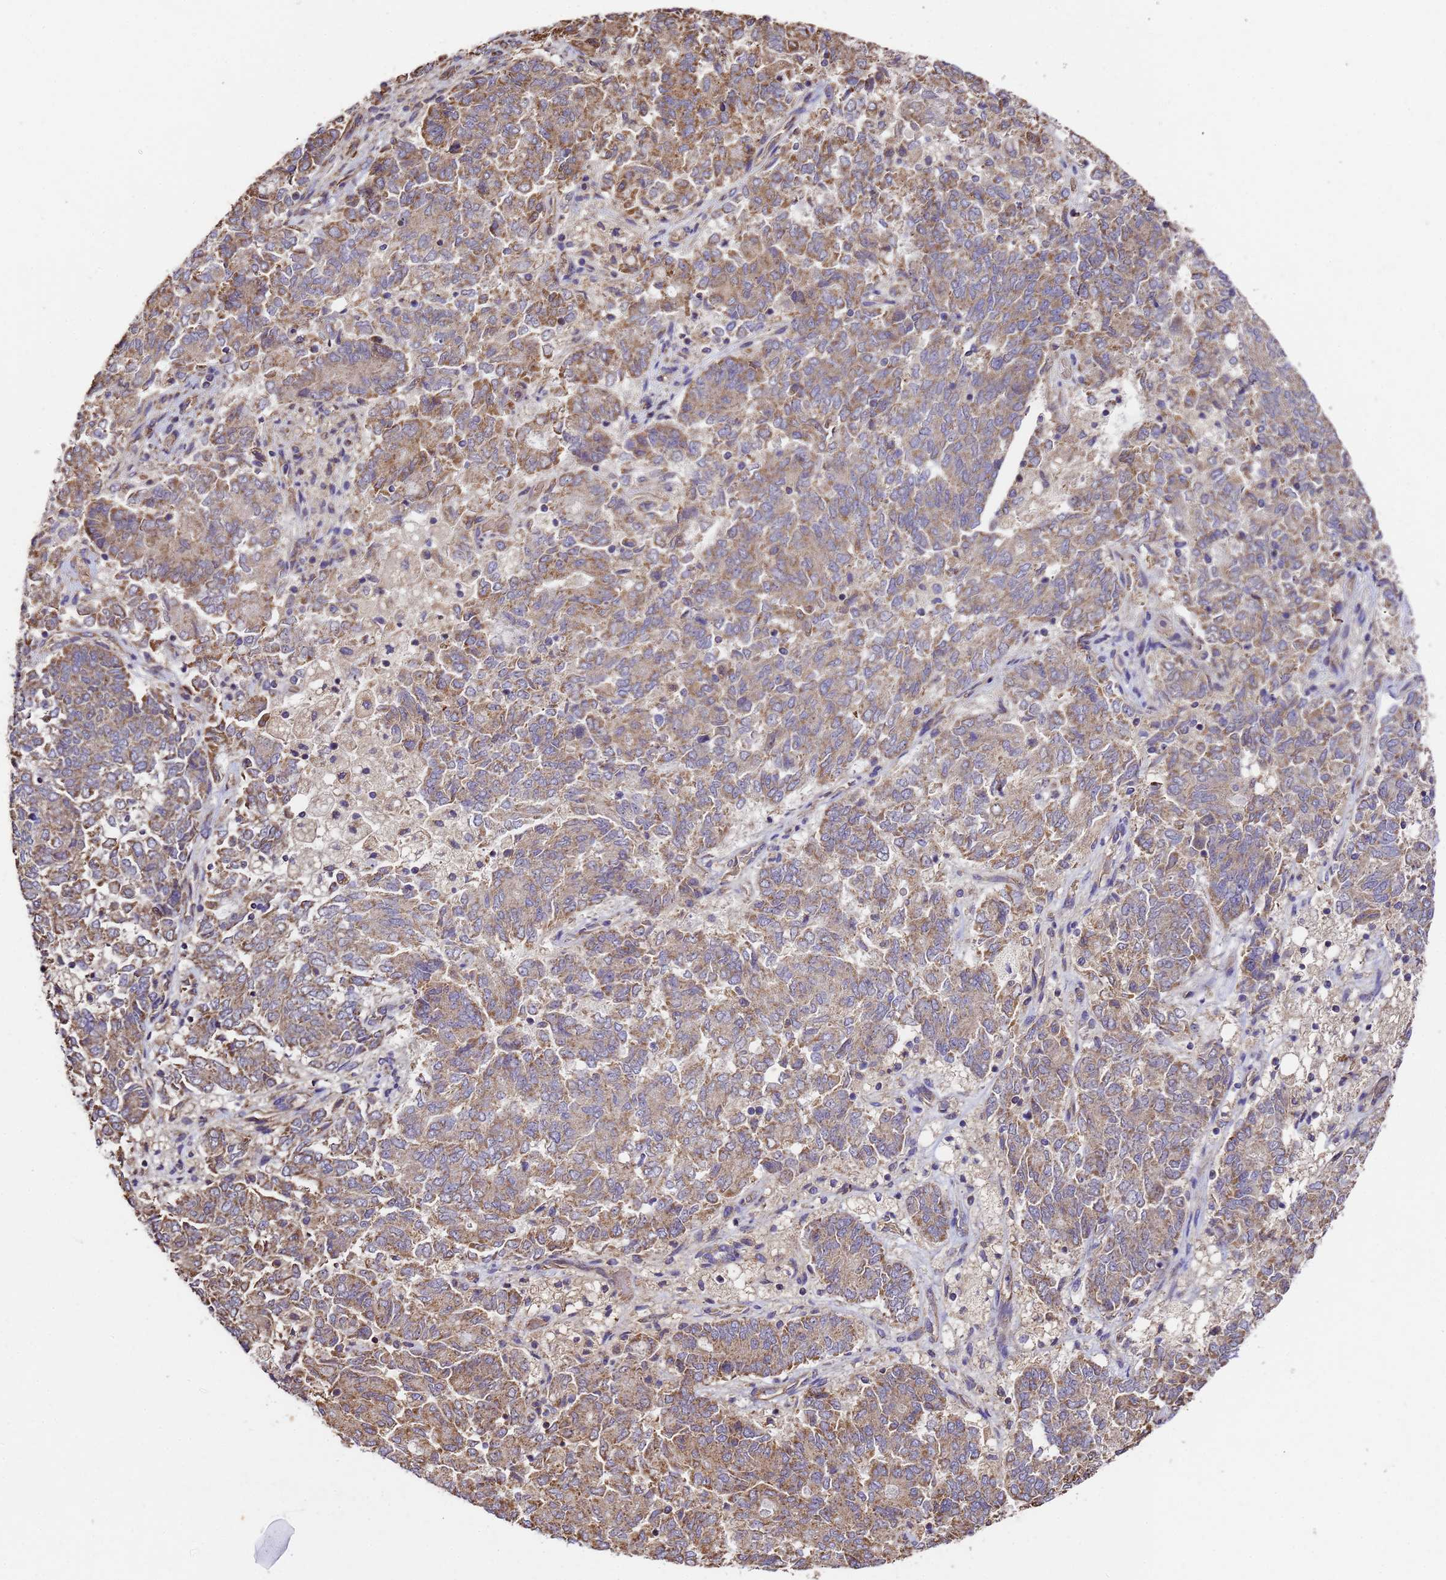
{"staining": {"intensity": "moderate", "quantity": ">75%", "location": "cytoplasmic/membranous"}, "tissue": "endometrial cancer", "cell_type": "Tumor cells", "image_type": "cancer", "snomed": [{"axis": "morphology", "description": "Adenocarcinoma, NOS"}, {"axis": "topography", "description": "Endometrium"}], "caption": "Immunohistochemistry of endometrial adenocarcinoma demonstrates medium levels of moderate cytoplasmic/membranous staining in approximately >75% of tumor cells.", "gene": "LRRIQ1", "patient": {"sex": "female", "age": 80}}